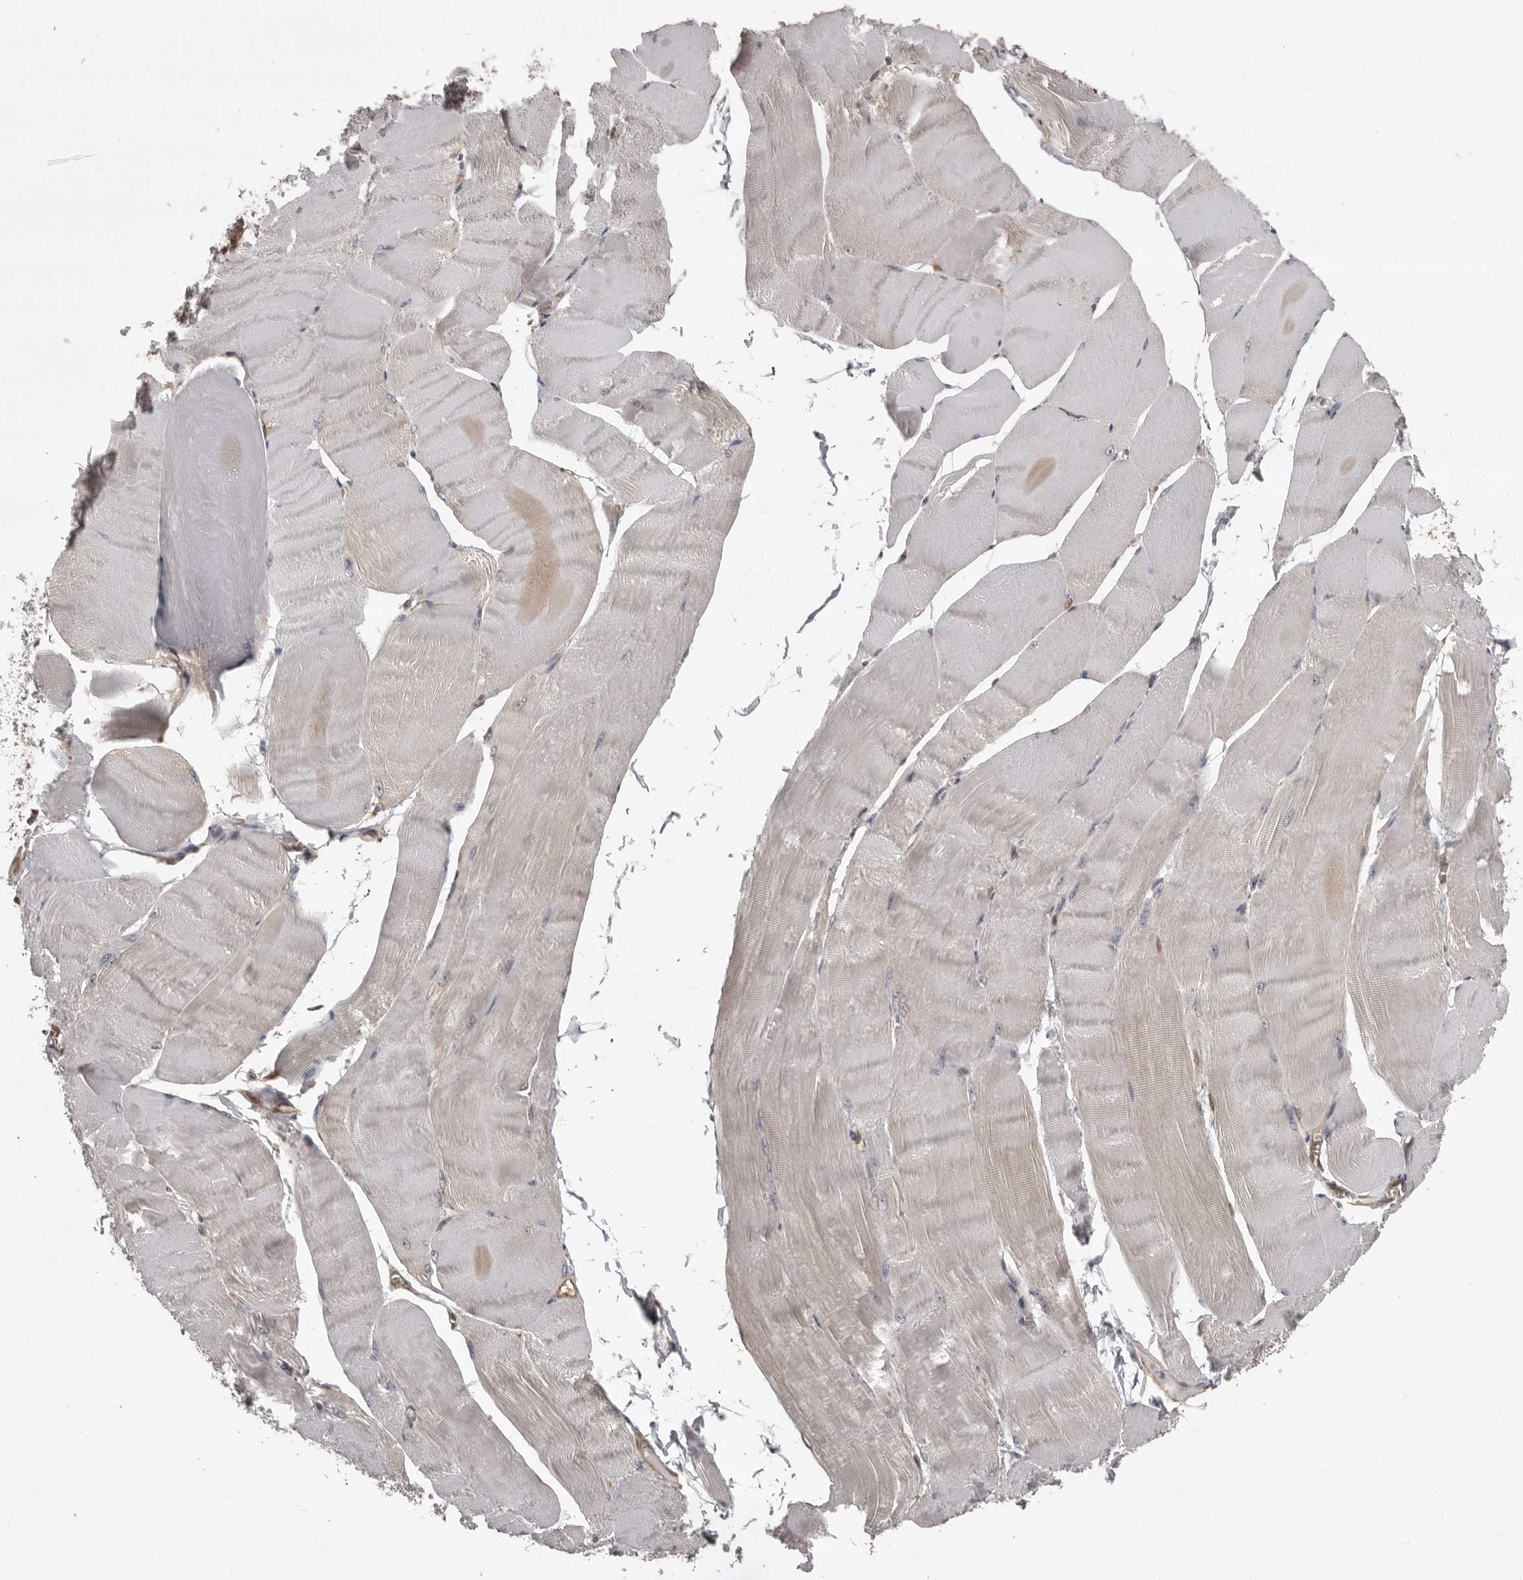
{"staining": {"intensity": "weak", "quantity": "<25%", "location": "cytoplasmic/membranous"}, "tissue": "skeletal muscle", "cell_type": "Myocytes", "image_type": "normal", "snomed": [{"axis": "morphology", "description": "Normal tissue, NOS"}, {"axis": "morphology", "description": "Basal cell carcinoma"}, {"axis": "topography", "description": "Skeletal muscle"}], "caption": "Myocytes show no significant positivity in normal skeletal muscle.", "gene": "DARS1", "patient": {"sex": "female", "age": 64}}